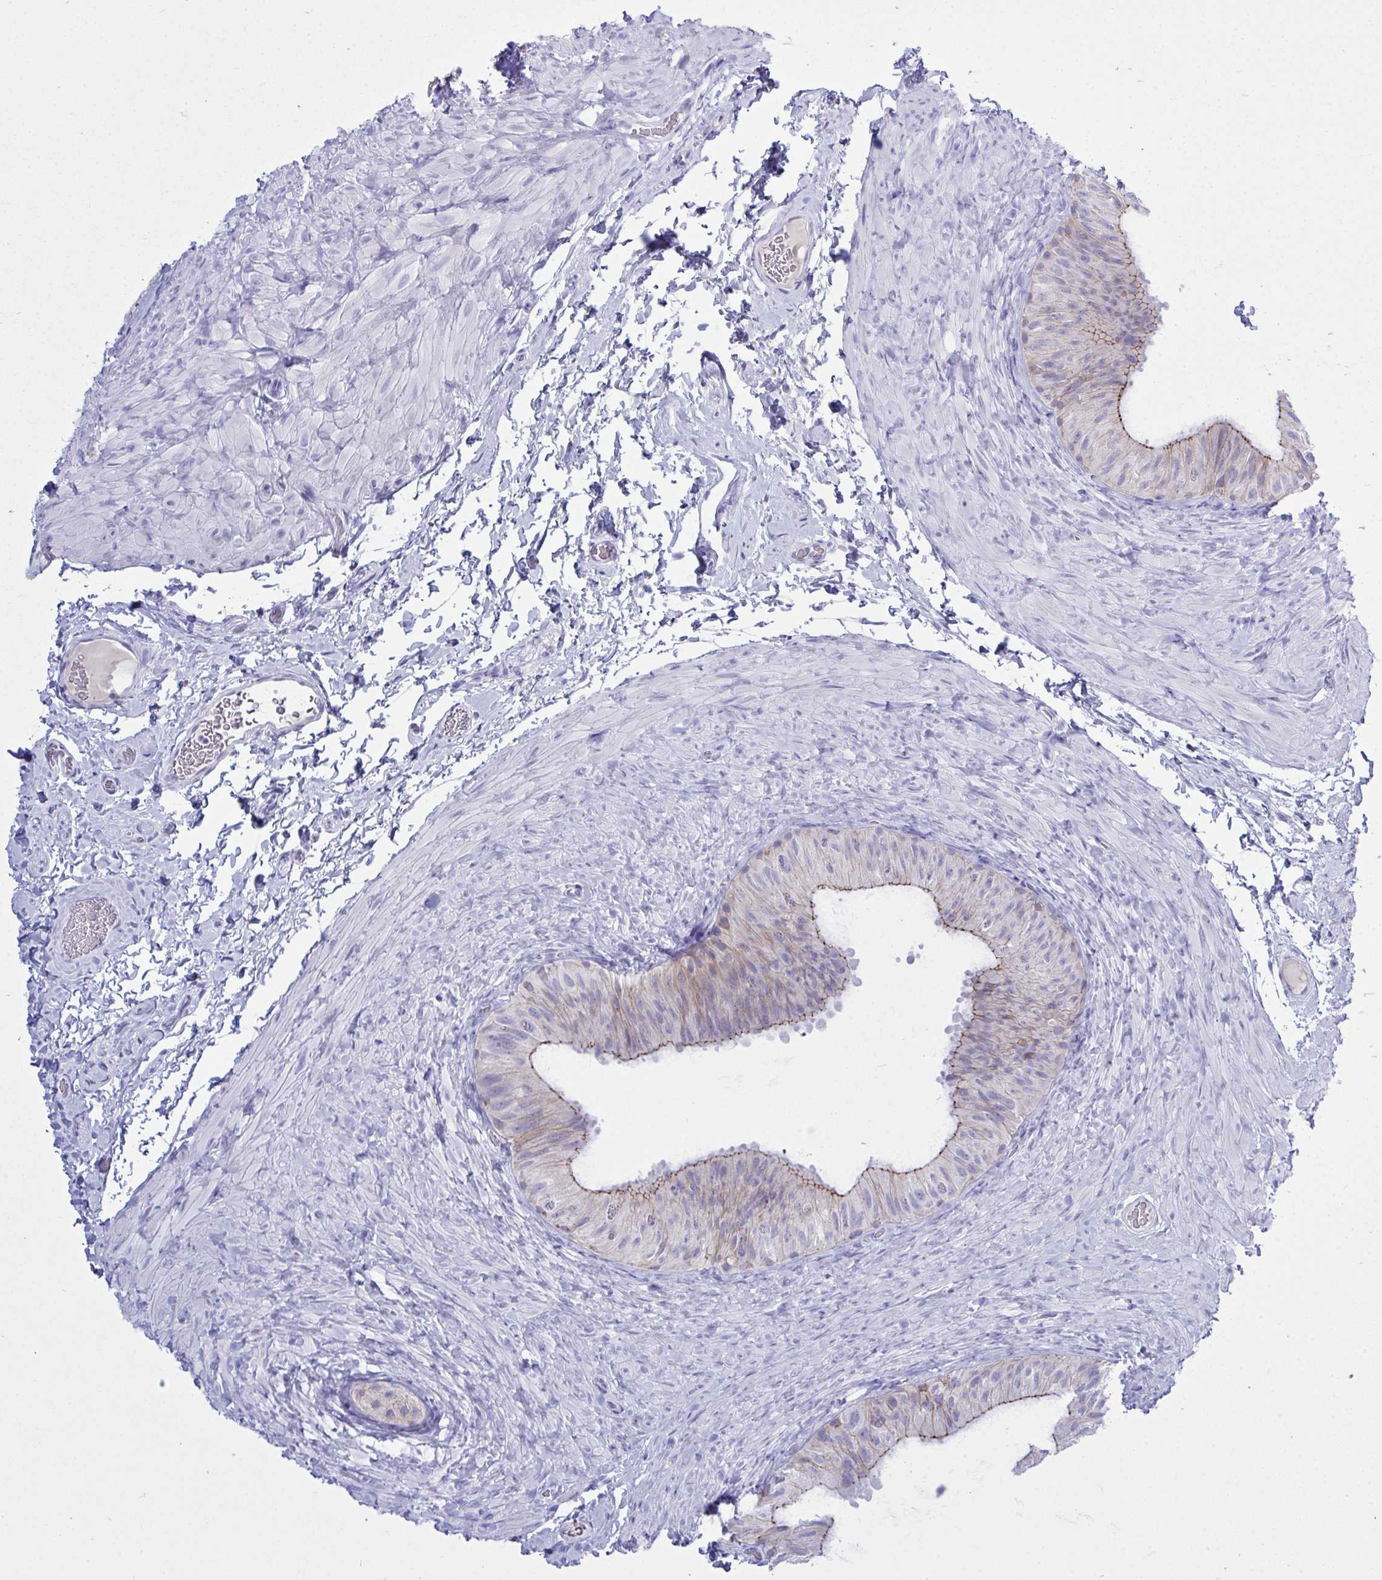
{"staining": {"intensity": "moderate", "quantity": "<25%", "location": "cytoplasmic/membranous"}, "tissue": "epididymis", "cell_type": "Glandular cells", "image_type": "normal", "snomed": [{"axis": "morphology", "description": "Normal tissue, NOS"}, {"axis": "topography", "description": "Epididymis, spermatic cord, NOS"}, {"axis": "topography", "description": "Epididymis"}], "caption": "Immunohistochemical staining of unremarkable epididymis reveals moderate cytoplasmic/membranous protein staining in about <25% of glandular cells. Nuclei are stained in blue.", "gene": "GLB1L2", "patient": {"sex": "male", "age": 31}}